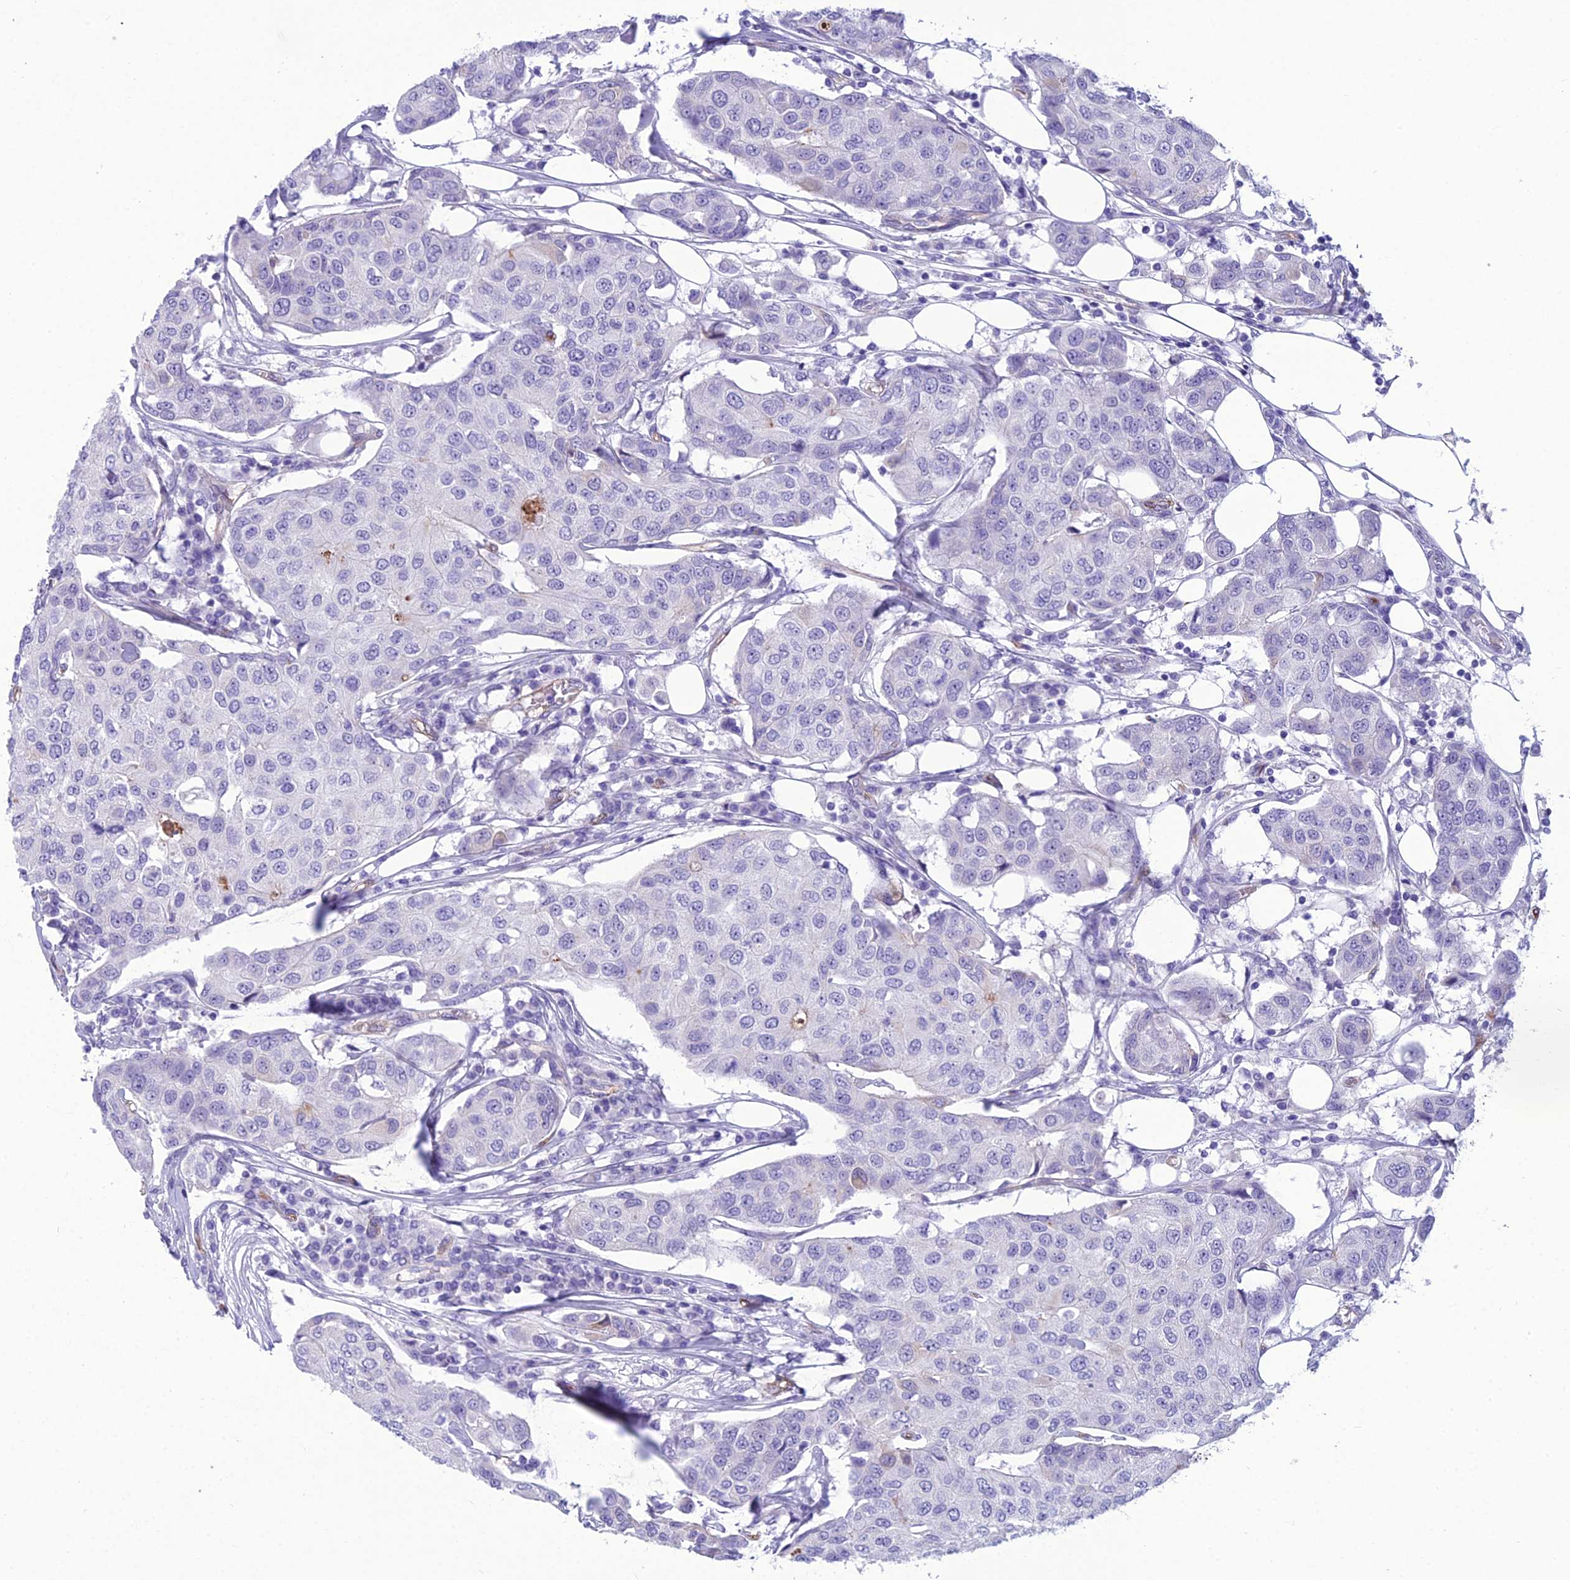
{"staining": {"intensity": "negative", "quantity": "none", "location": "none"}, "tissue": "breast cancer", "cell_type": "Tumor cells", "image_type": "cancer", "snomed": [{"axis": "morphology", "description": "Duct carcinoma"}, {"axis": "topography", "description": "Breast"}], "caption": "Immunohistochemical staining of breast cancer shows no significant expression in tumor cells.", "gene": "BBS7", "patient": {"sex": "female", "age": 80}}